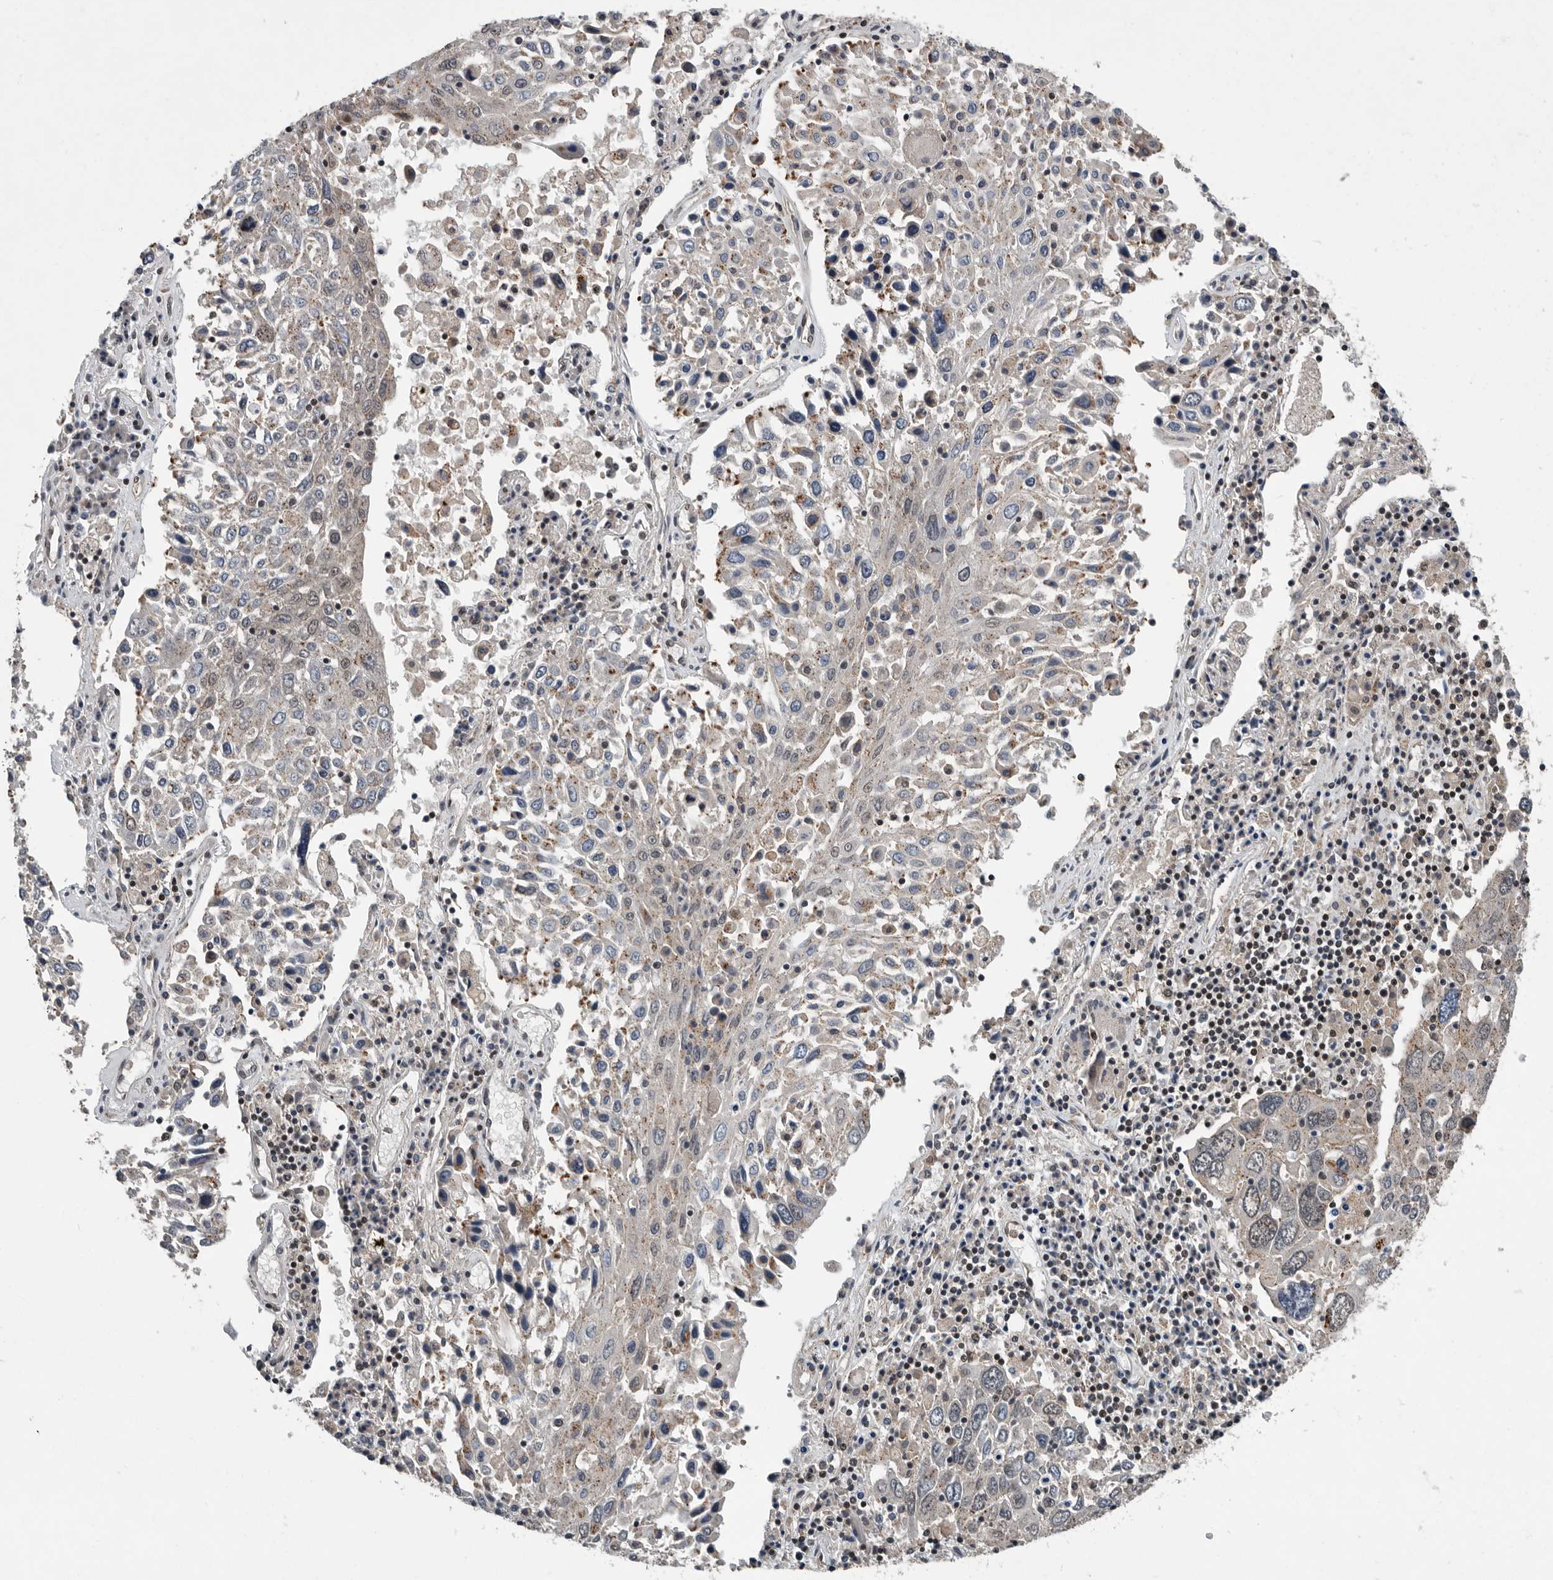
{"staining": {"intensity": "moderate", "quantity": "25%-75%", "location": "nuclear"}, "tissue": "lung cancer", "cell_type": "Tumor cells", "image_type": "cancer", "snomed": [{"axis": "morphology", "description": "Squamous cell carcinoma, NOS"}, {"axis": "topography", "description": "Lung"}], "caption": "Lung cancer (squamous cell carcinoma) stained for a protein shows moderate nuclear positivity in tumor cells.", "gene": "SENP7", "patient": {"sex": "male", "age": 65}}